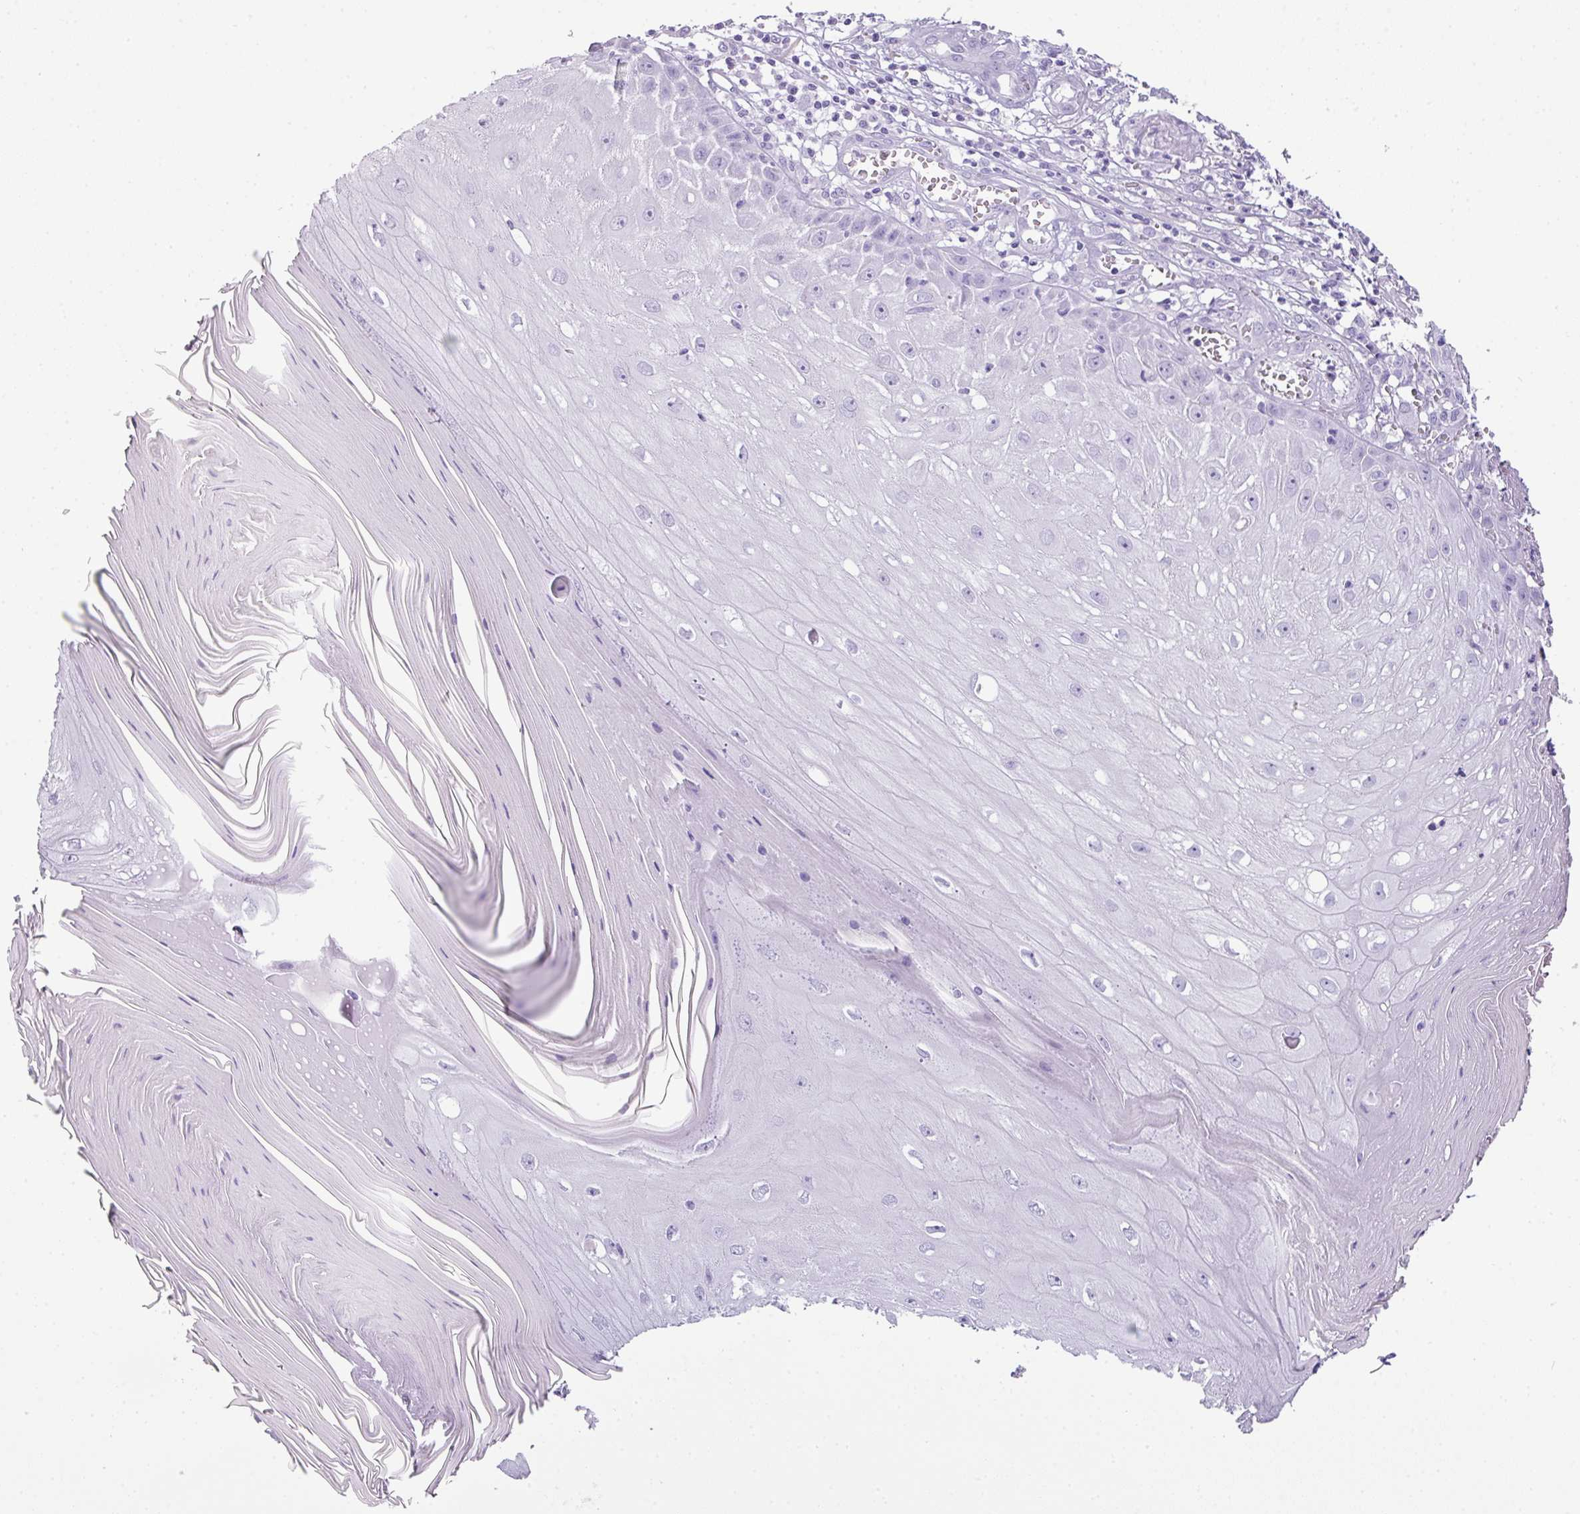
{"staining": {"intensity": "negative", "quantity": "none", "location": "none"}, "tissue": "skin cancer", "cell_type": "Tumor cells", "image_type": "cancer", "snomed": [{"axis": "morphology", "description": "Squamous cell carcinoma, NOS"}, {"axis": "topography", "description": "Skin"}], "caption": "Immunohistochemistry (IHC) of human skin cancer (squamous cell carcinoma) reveals no expression in tumor cells. The staining is performed using DAB (3,3'-diaminobenzidine) brown chromogen with nuclei counter-stained in using hematoxylin.", "gene": "TNP1", "patient": {"sex": "female", "age": 73}}